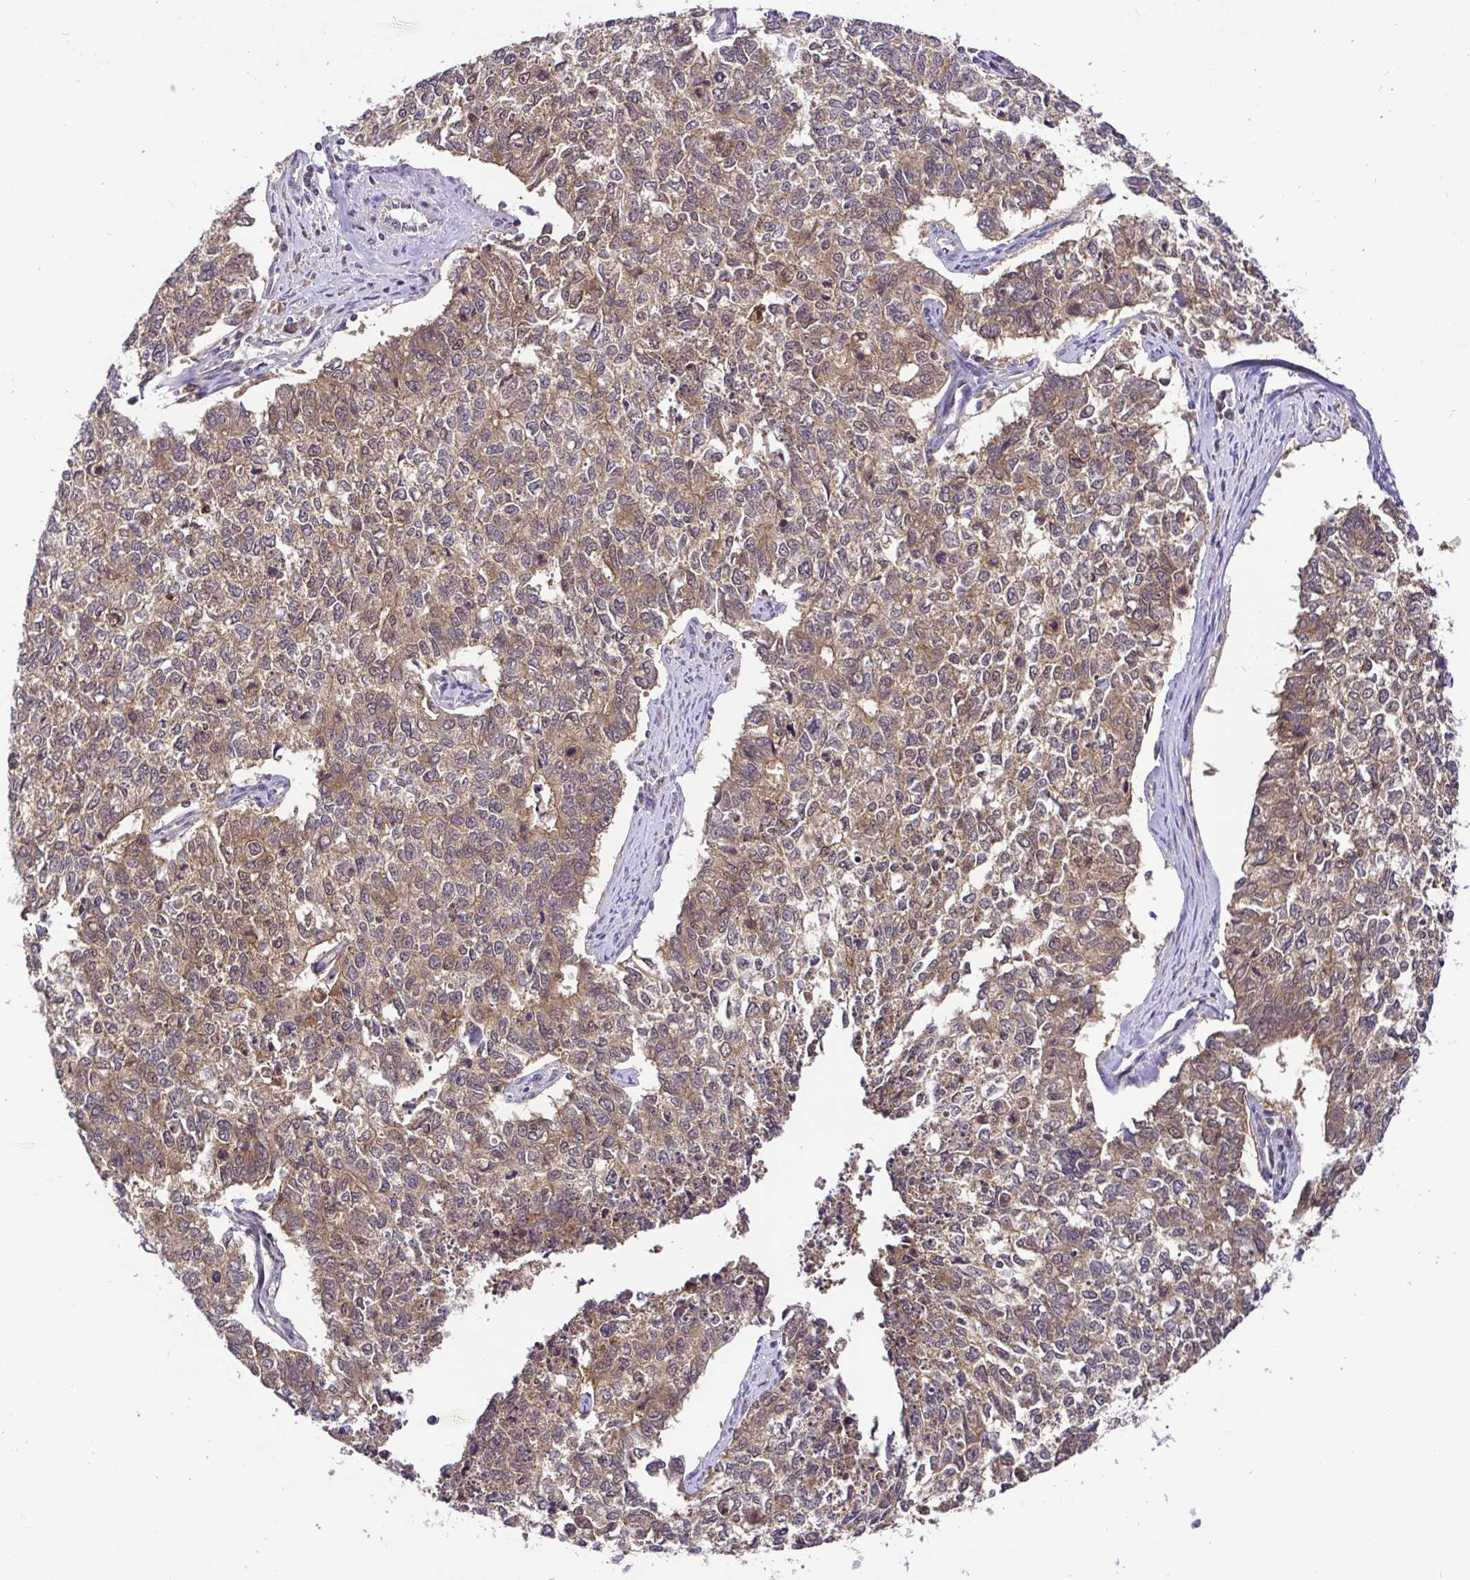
{"staining": {"intensity": "moderate", "quantity": ">75%", "location": "cytoplasmic/membranous,nuclear"}, "tissue": "cervical cancer", "cell_type": "Tumor cells", "image_type": "cancer", "snomed": [{"axis": "morphology", "description": "Adenocarcinoma, NOS"}, {"axis": "topography", "description": "Cervix"}], "caption": "The histopathology image exhibits a brown stain indicating the presence of a protein in the cytoplasmic/membranous and nuclear of tumor cells in adenocarcinoma (cervical).", "gene": "UBE2M", "patient": {"sex": "female", "age": 63}}